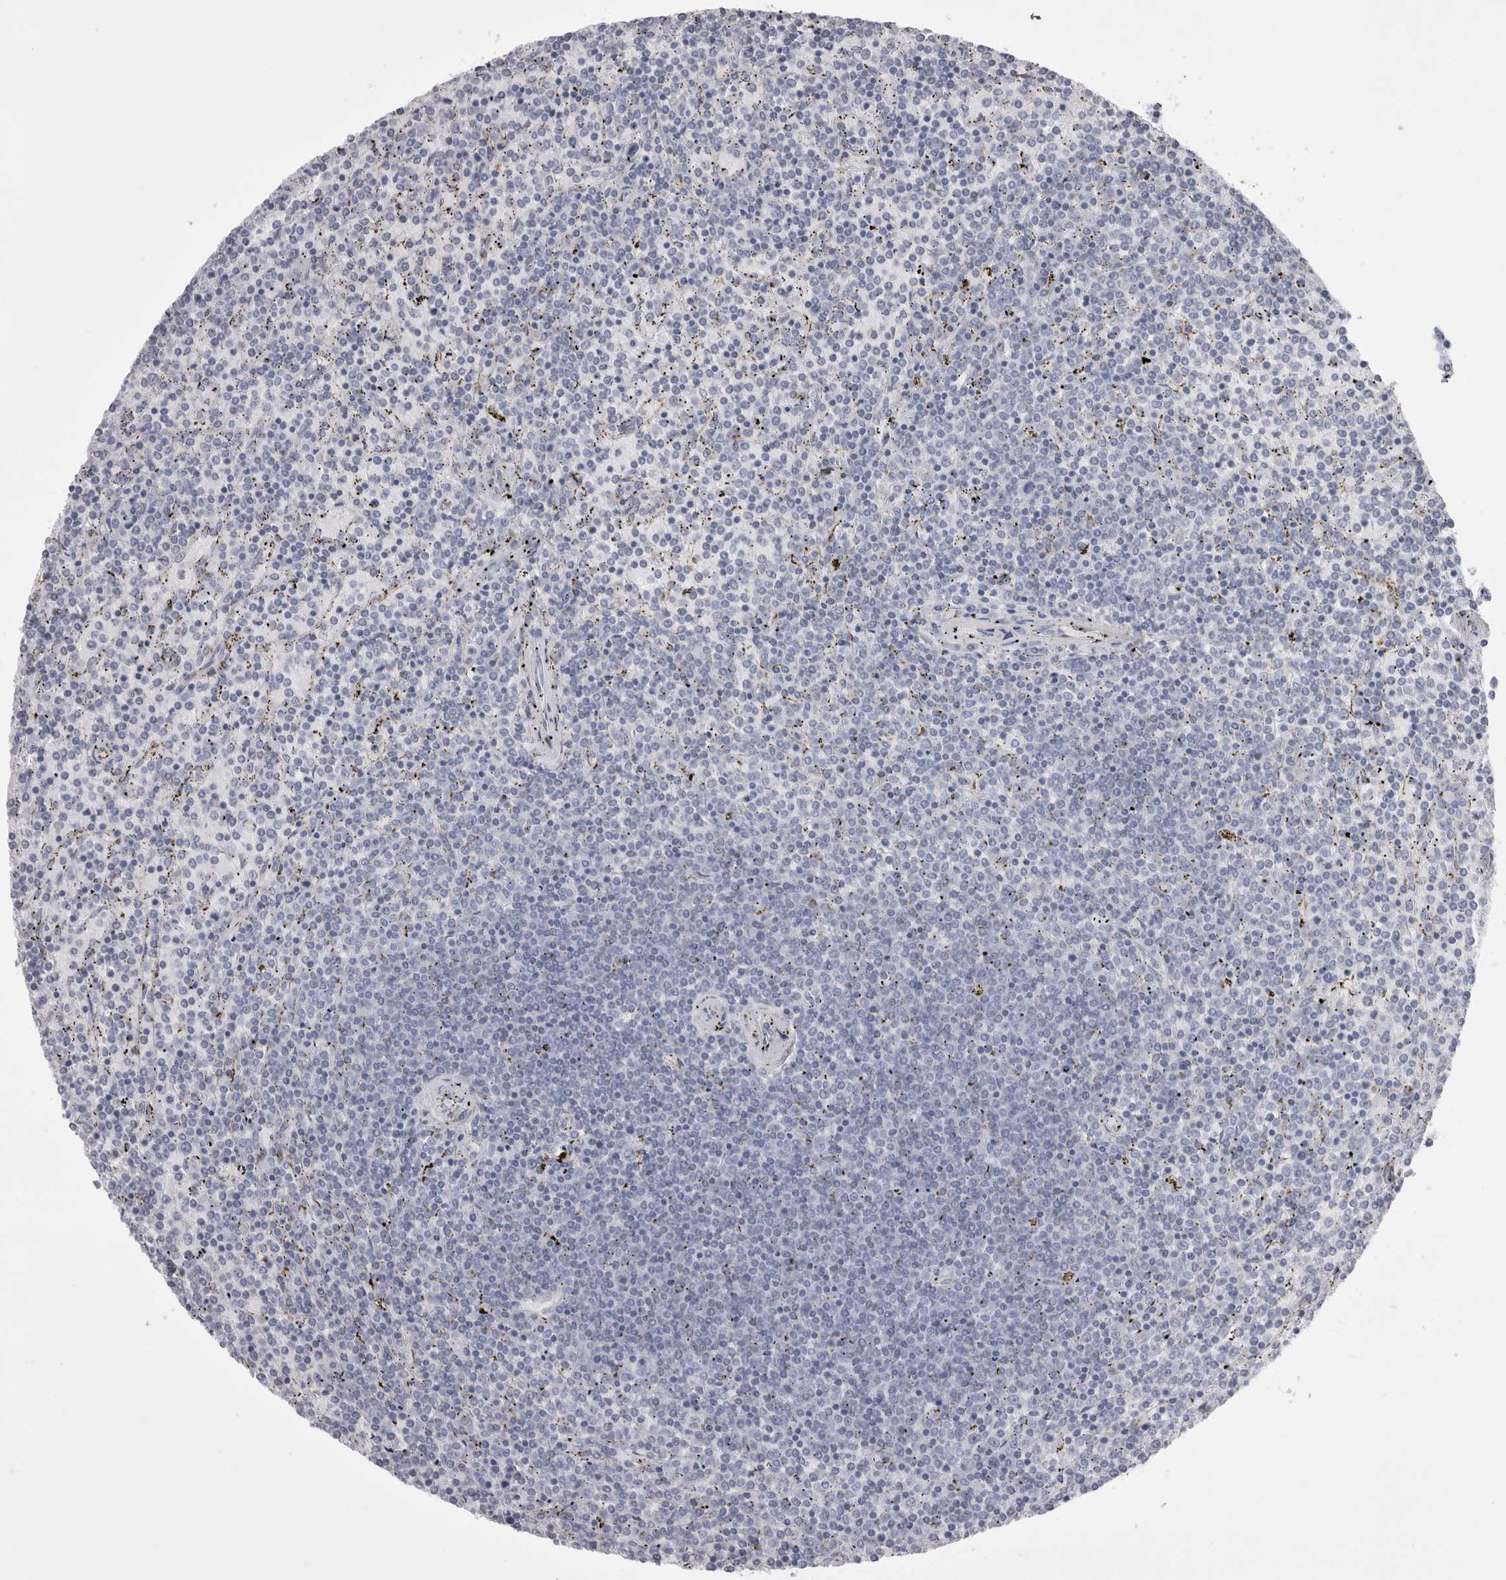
{"staining": {"intensity": "negative", "quantity": "none", "location": "none"}, "tissue": "lymphoma", "cell_type": "Tumor cells", "image_type": "cancer", "snomed": [{"axis": "morphology", "description": "Malignant lymphoma, non-Hodgkin's type, Low grade"}, {"axis": "topography", "description": "Spleen"}], "caption": "An immunohistochemistry (IHC) image of malignant lymphoma, non-Hodgkin's type (low-grade) is shown. There is no staining in tumor cells of malignant lymphoma, non-Hodgkin's type (low-grade).", "gene": "SKAP1", "patient": {"sex": "female", "age": 77}}